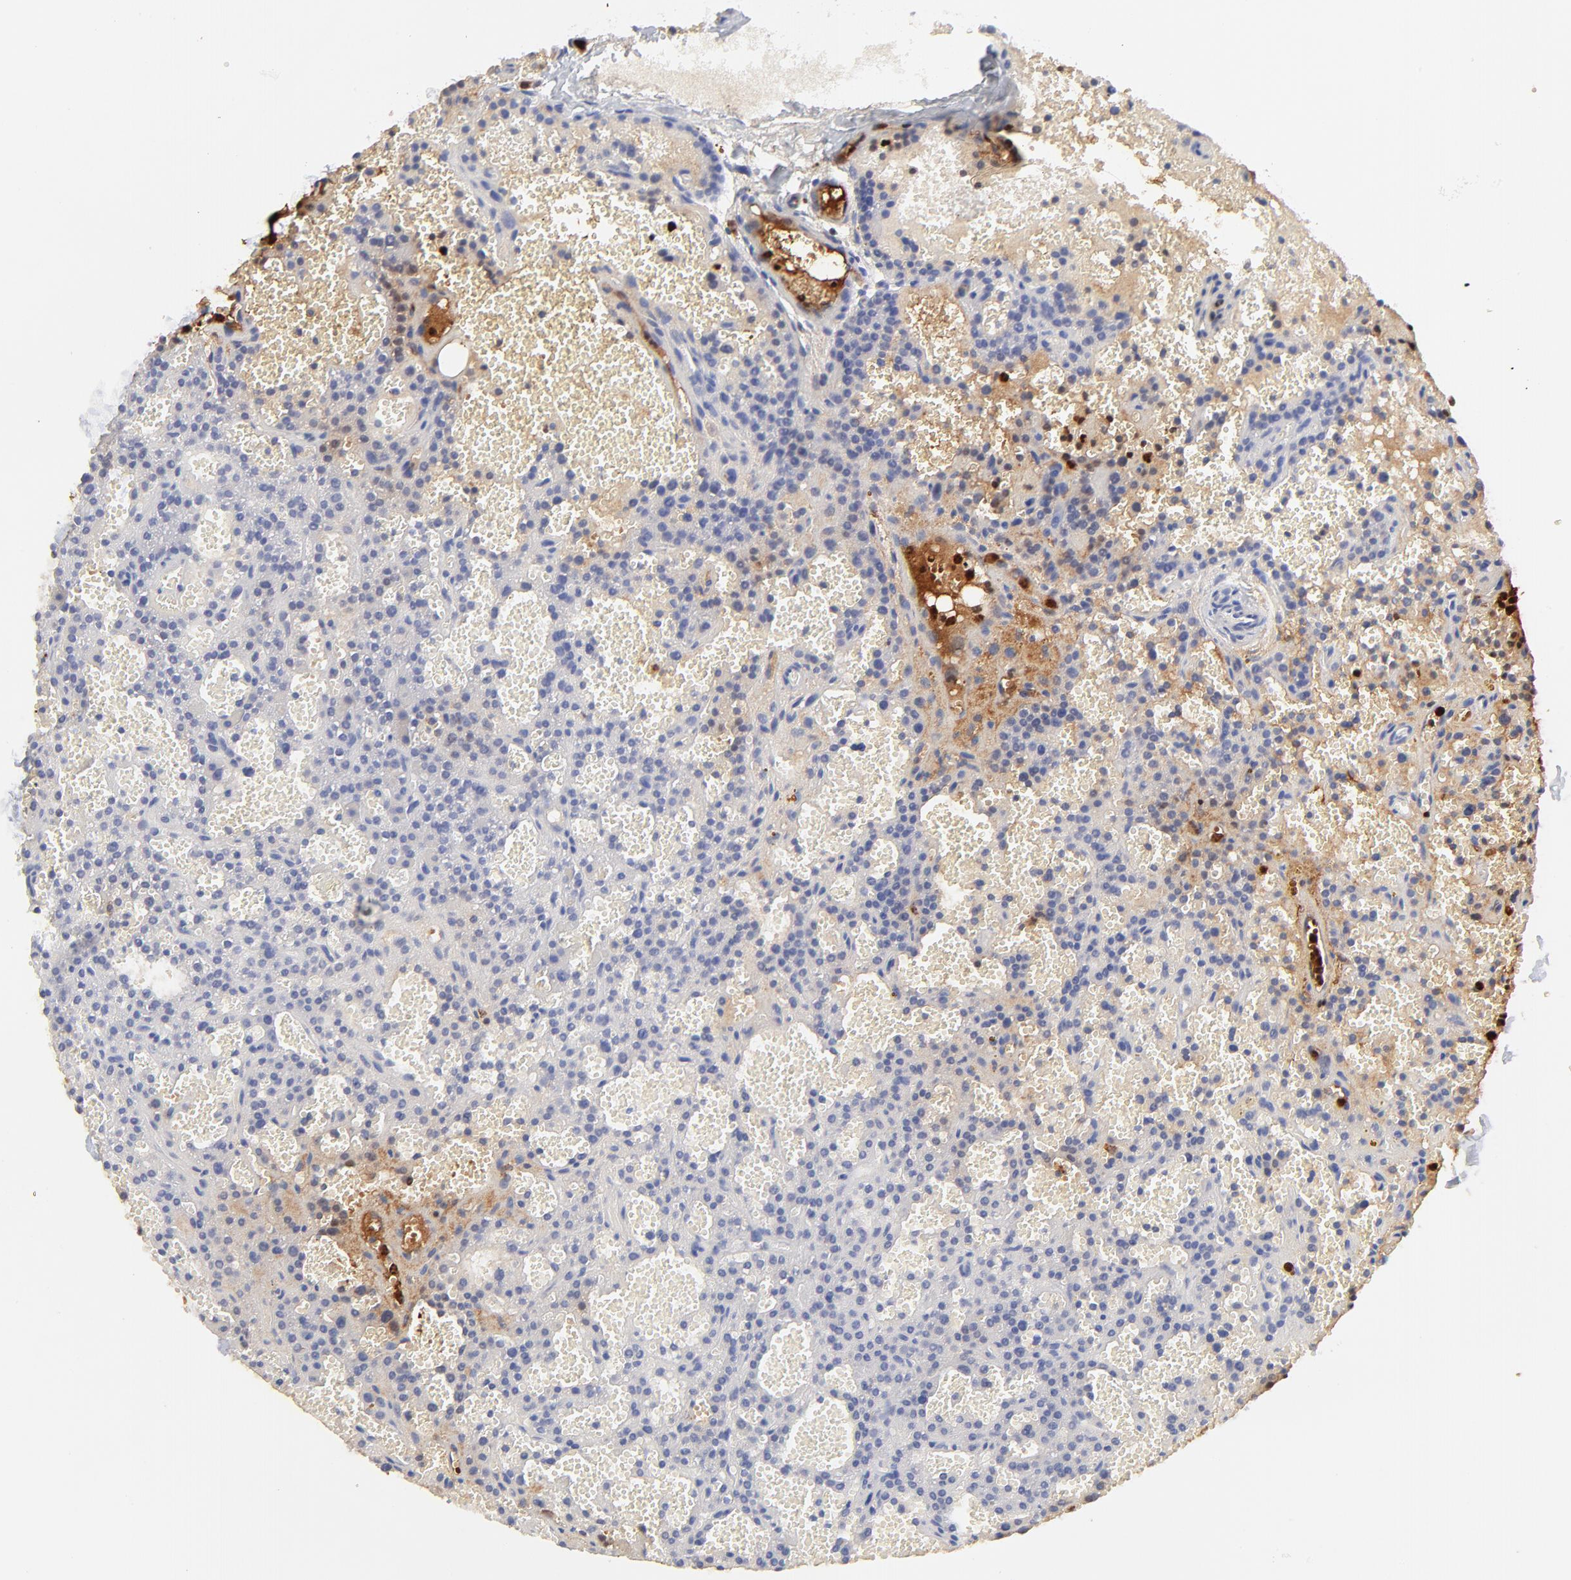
{"staining": {"intensity": "negative", "quantity": "none", "location": "none"}, "tissue": "parathyroid gland", "cell_type": "Glandular cells", "image_type": "normal", "snomed": [{"axis": "morphology", "description": "Normal tissue, NOS"}, {"axis": "topography", "description": "Parathyroid gland"}], "caption": "This is a histopathology image of immunohistochemistry (IHC) staining of benign parathyroid gland, which shows no expression in glandular cells.", "gene": "S100A12", "patient": {"sex": "male", "age": 25}}